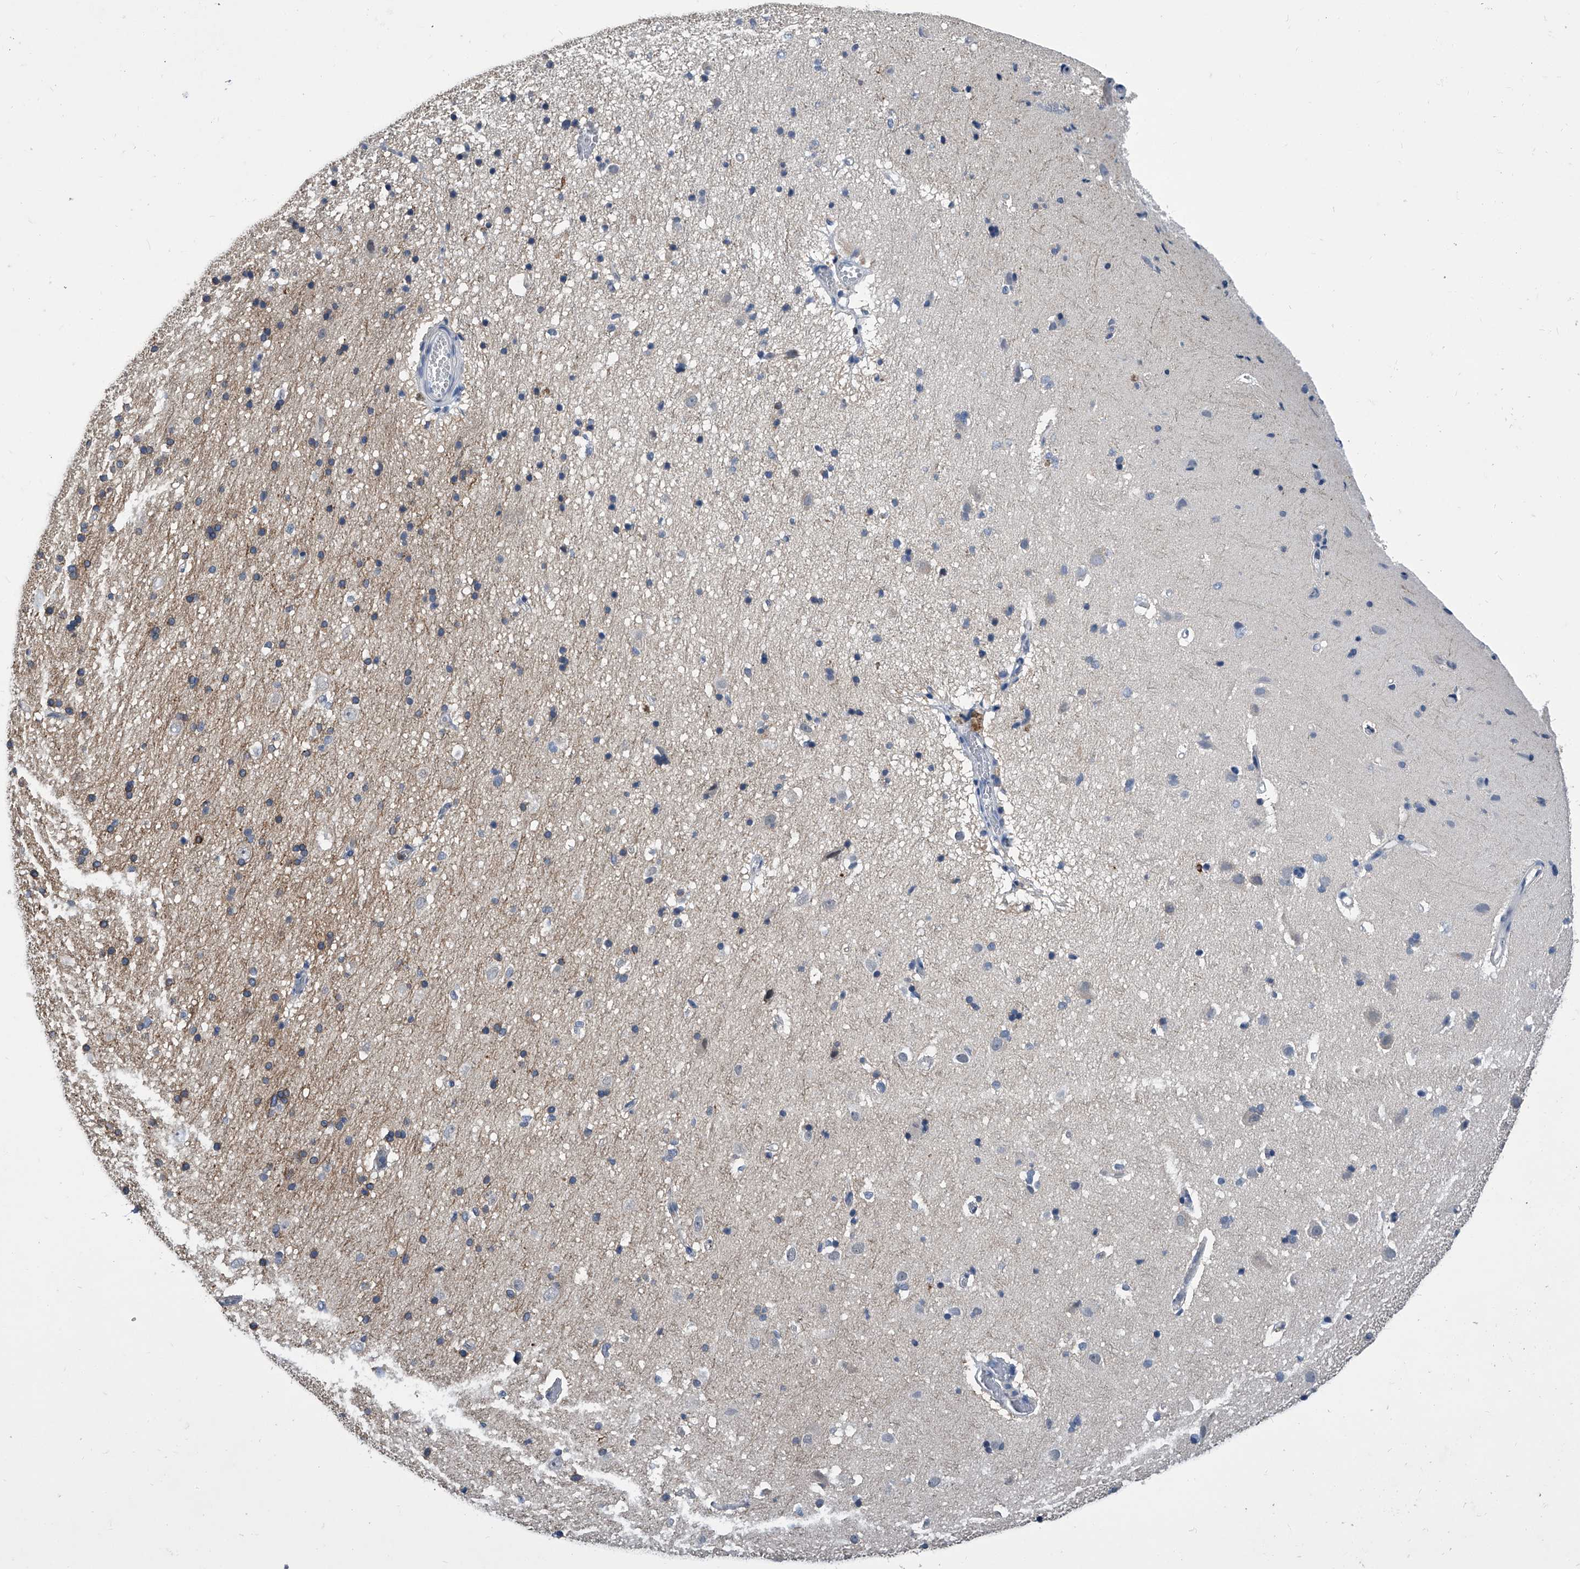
{"staining": {"intensity": "negative", "quantity": "none", "location": "none"}, "tissue": "cerebral cortex", "cell_type": "Endothelial cells", "image_type": "normal", "snomed": [{"axis": "morphology", "description": "Normal tissue, NOS"}, {"axis": "topography", "description": "Cerebral cortex"}], "caption": "Immunohistochemistry (IHC) micrograph of normal cerebral cortex: cerebral cortex stained with DAB (3,3'-diaminobenzidine) reveals no significant protein expression in endothelial cells.", "gene": "MAP4K3", "patient": {"sex": "male", "age": 34}}